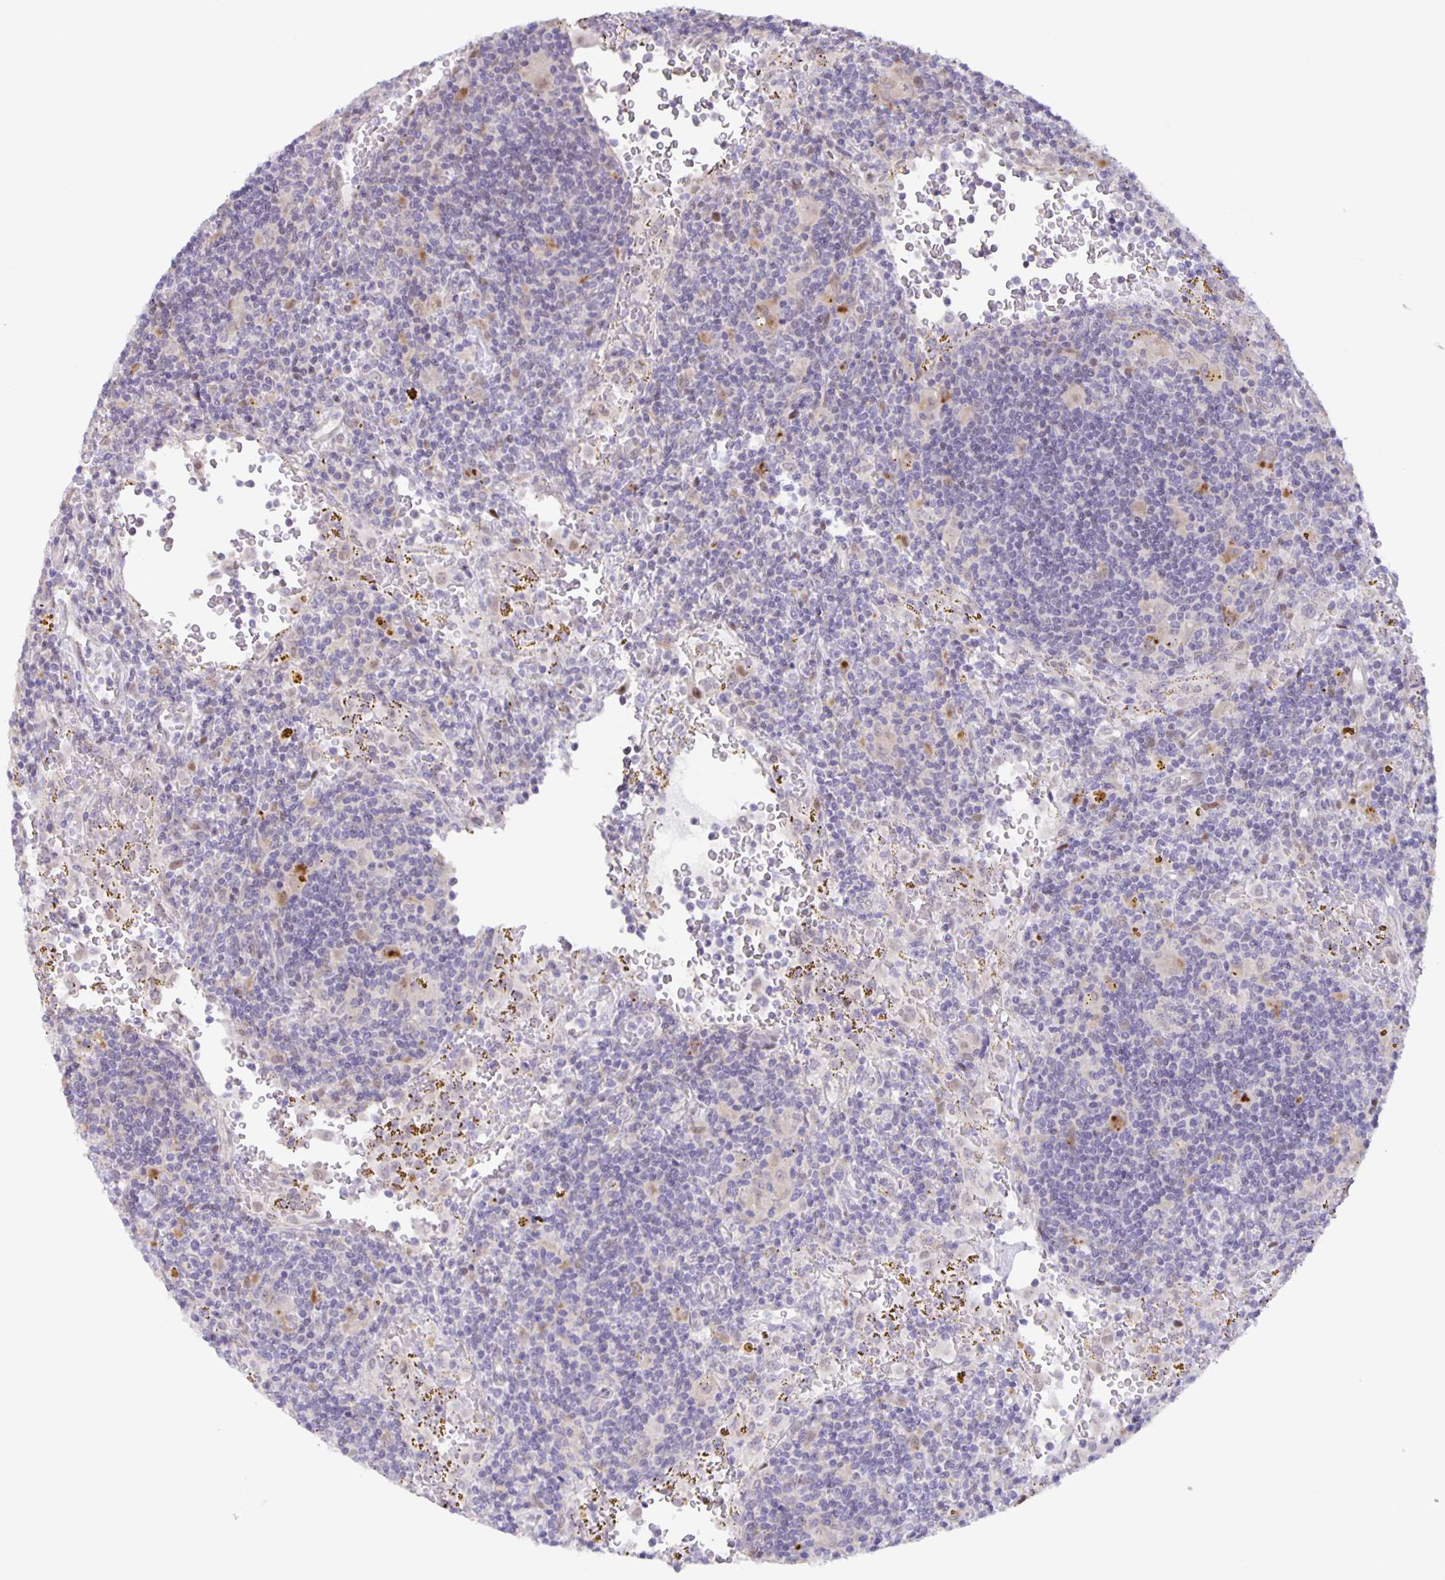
{"staining": {"intensity": "negative", "quantity": "none", "location": "none"}, "tissue": "lymphoma", "cell_type": "Tumor cells", "image_type": "cancer", "snomed": [{"axis": "morphology", "description": "Malignant lymphoma, non-Hodgkin's type, Low grade"}, {"axis": "topography", "description": "Spleen"}], "caption": "This is a photomicrograph of IHC staining of lymphoma, which shows no positivity in tumor cells.", "gene": "MAPK12", "patient": {"sex": "female", "age": 70}}